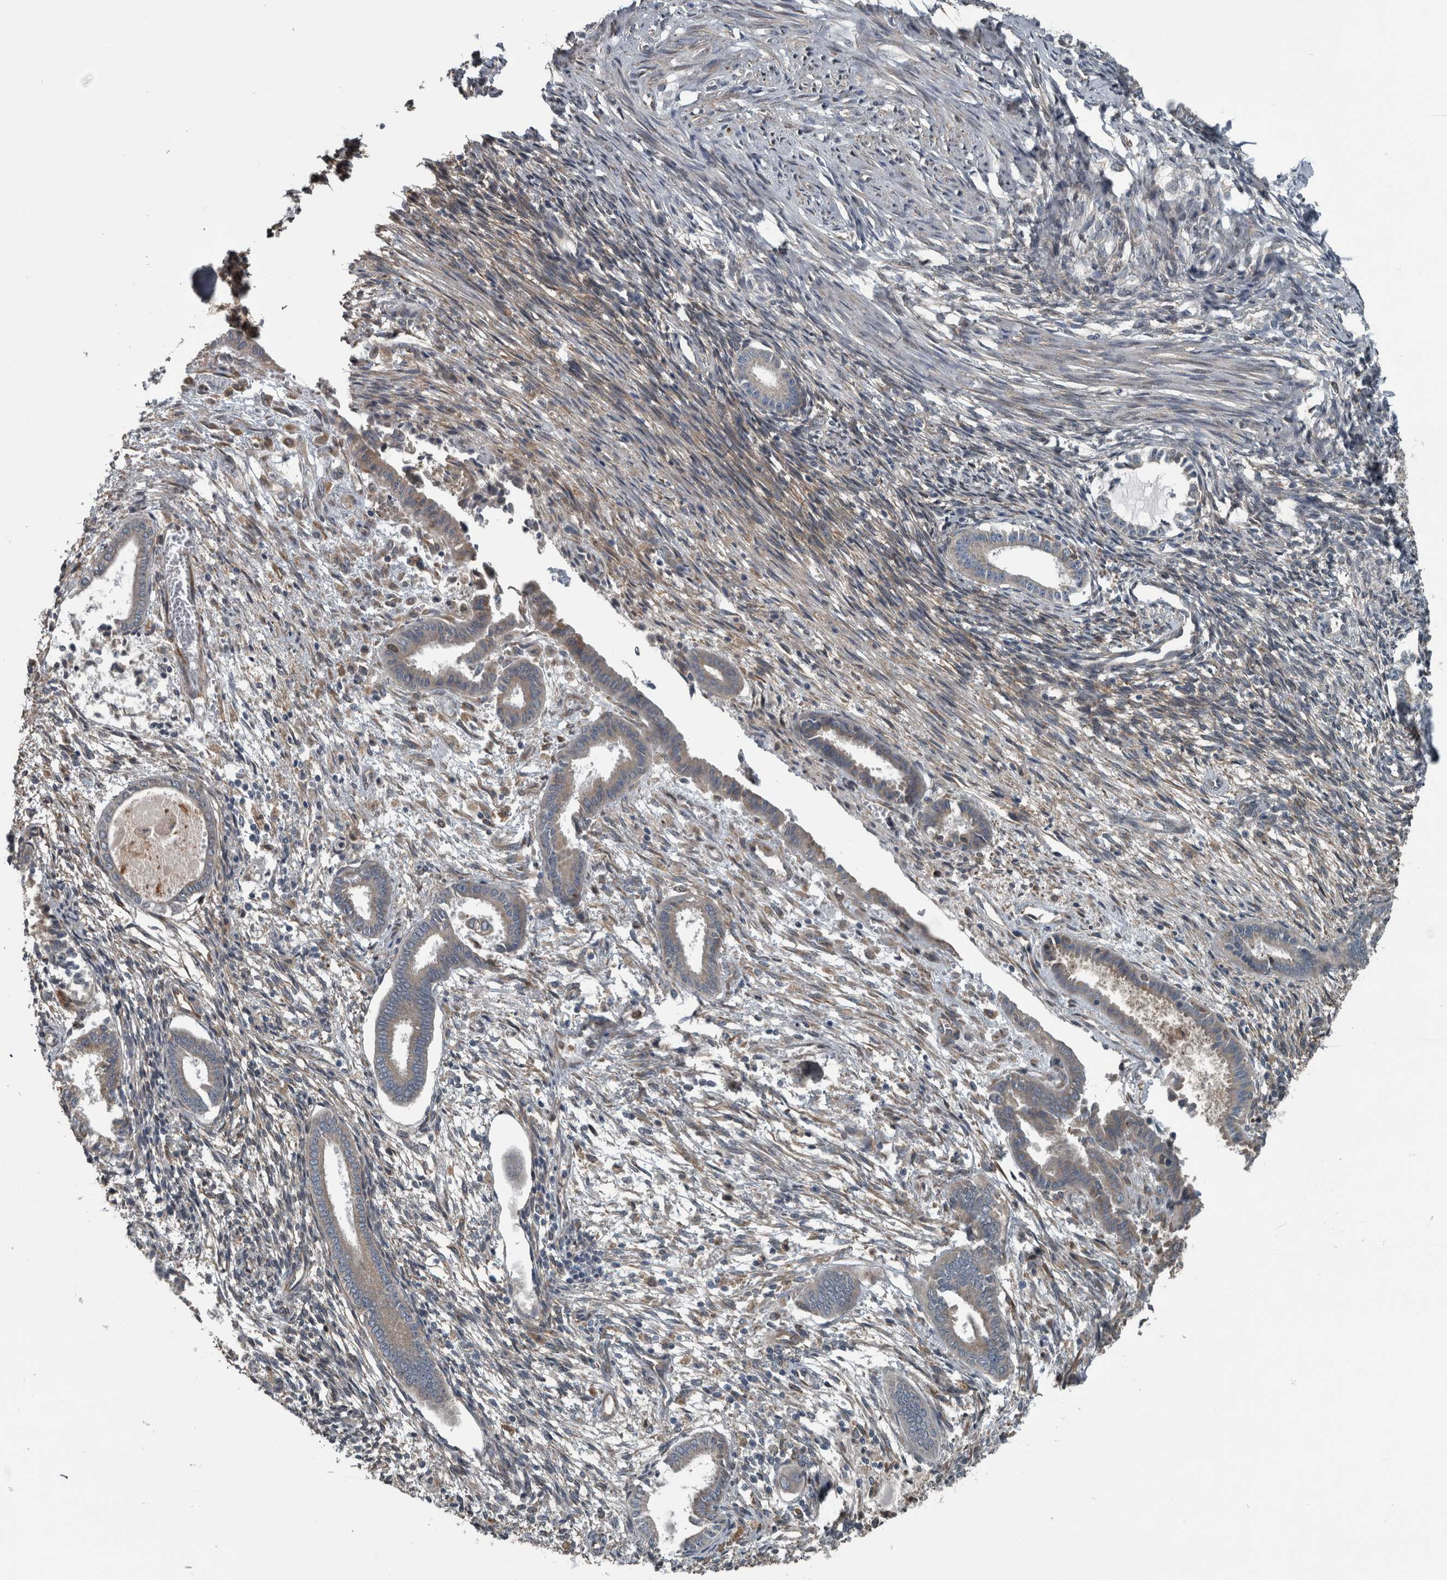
{"staining": {"intensity": "weak", "quantity": "<25%", "location": "cytoplasmic/membranous"}, "tissue": "endometrium", "cell_type": "Cells in endometrial stroma", "image_type": "normal", "snomed": [{"axis": "morphology", "description": "Normal tissue, NOS"}, {"axis": "topography", "description": "Endometrium"}], "caption": "DAB immunohistochemical staining of benign human endometrium exhibits no significant staining in cells in endometrial stroma.", "gene": "EXOC8", "patient": {"sex": "female", "age": 56}}